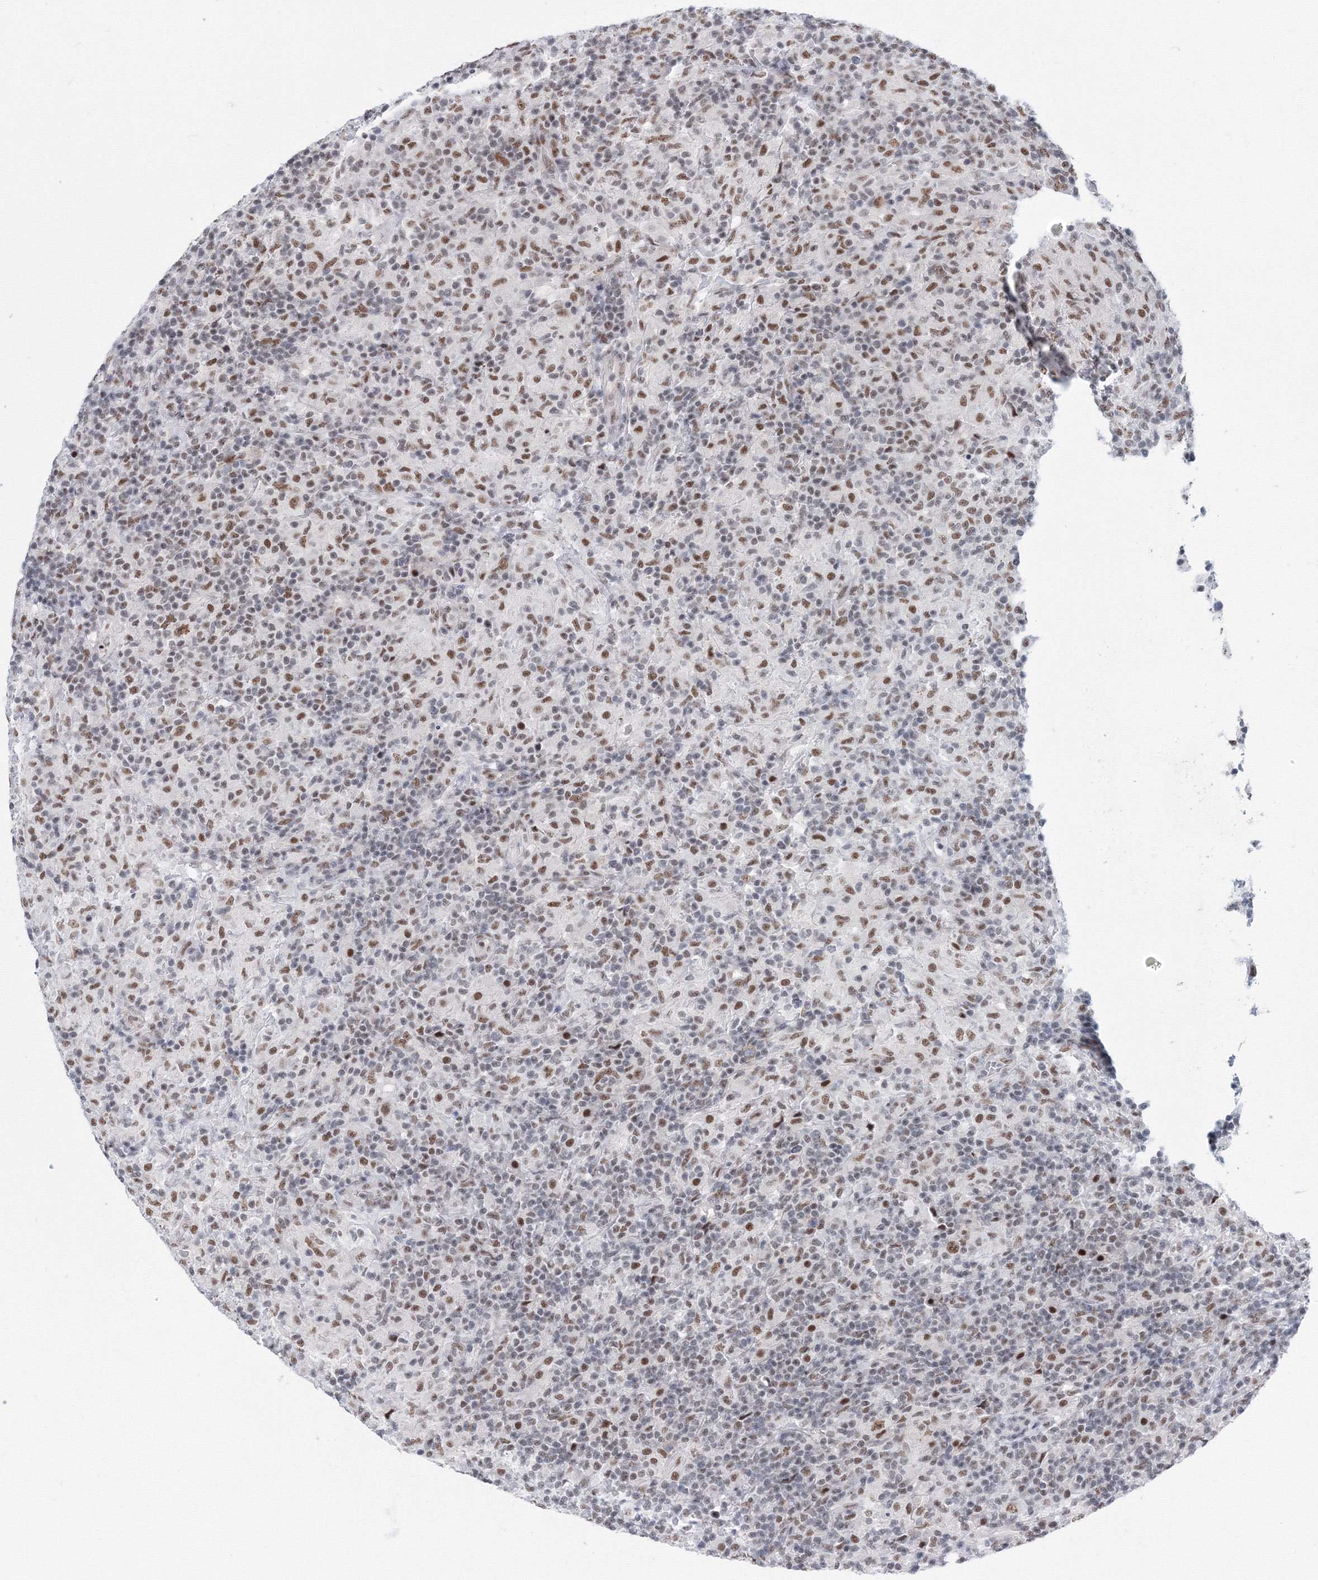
{"staining": {"intensity": "moderate", "quantity": ">75%", "location": "nuclear"}, "tissue": "lymphoma", "cell_type": "Tumor cells", "image_type": "cancer", "snomed": [{"axis": "morphology", "description": "Hodgkin's disease, NOS"}, {"axis": "topography", "description": "Lymph node"}], "caption": "Immunohistochemical staining of lymphoma displays medium levels of moderate nuclear protein staining in approximately >75% of tumor cells.", "gene": "SF3B6", "patient": {"sex": "male", "age": 70}}